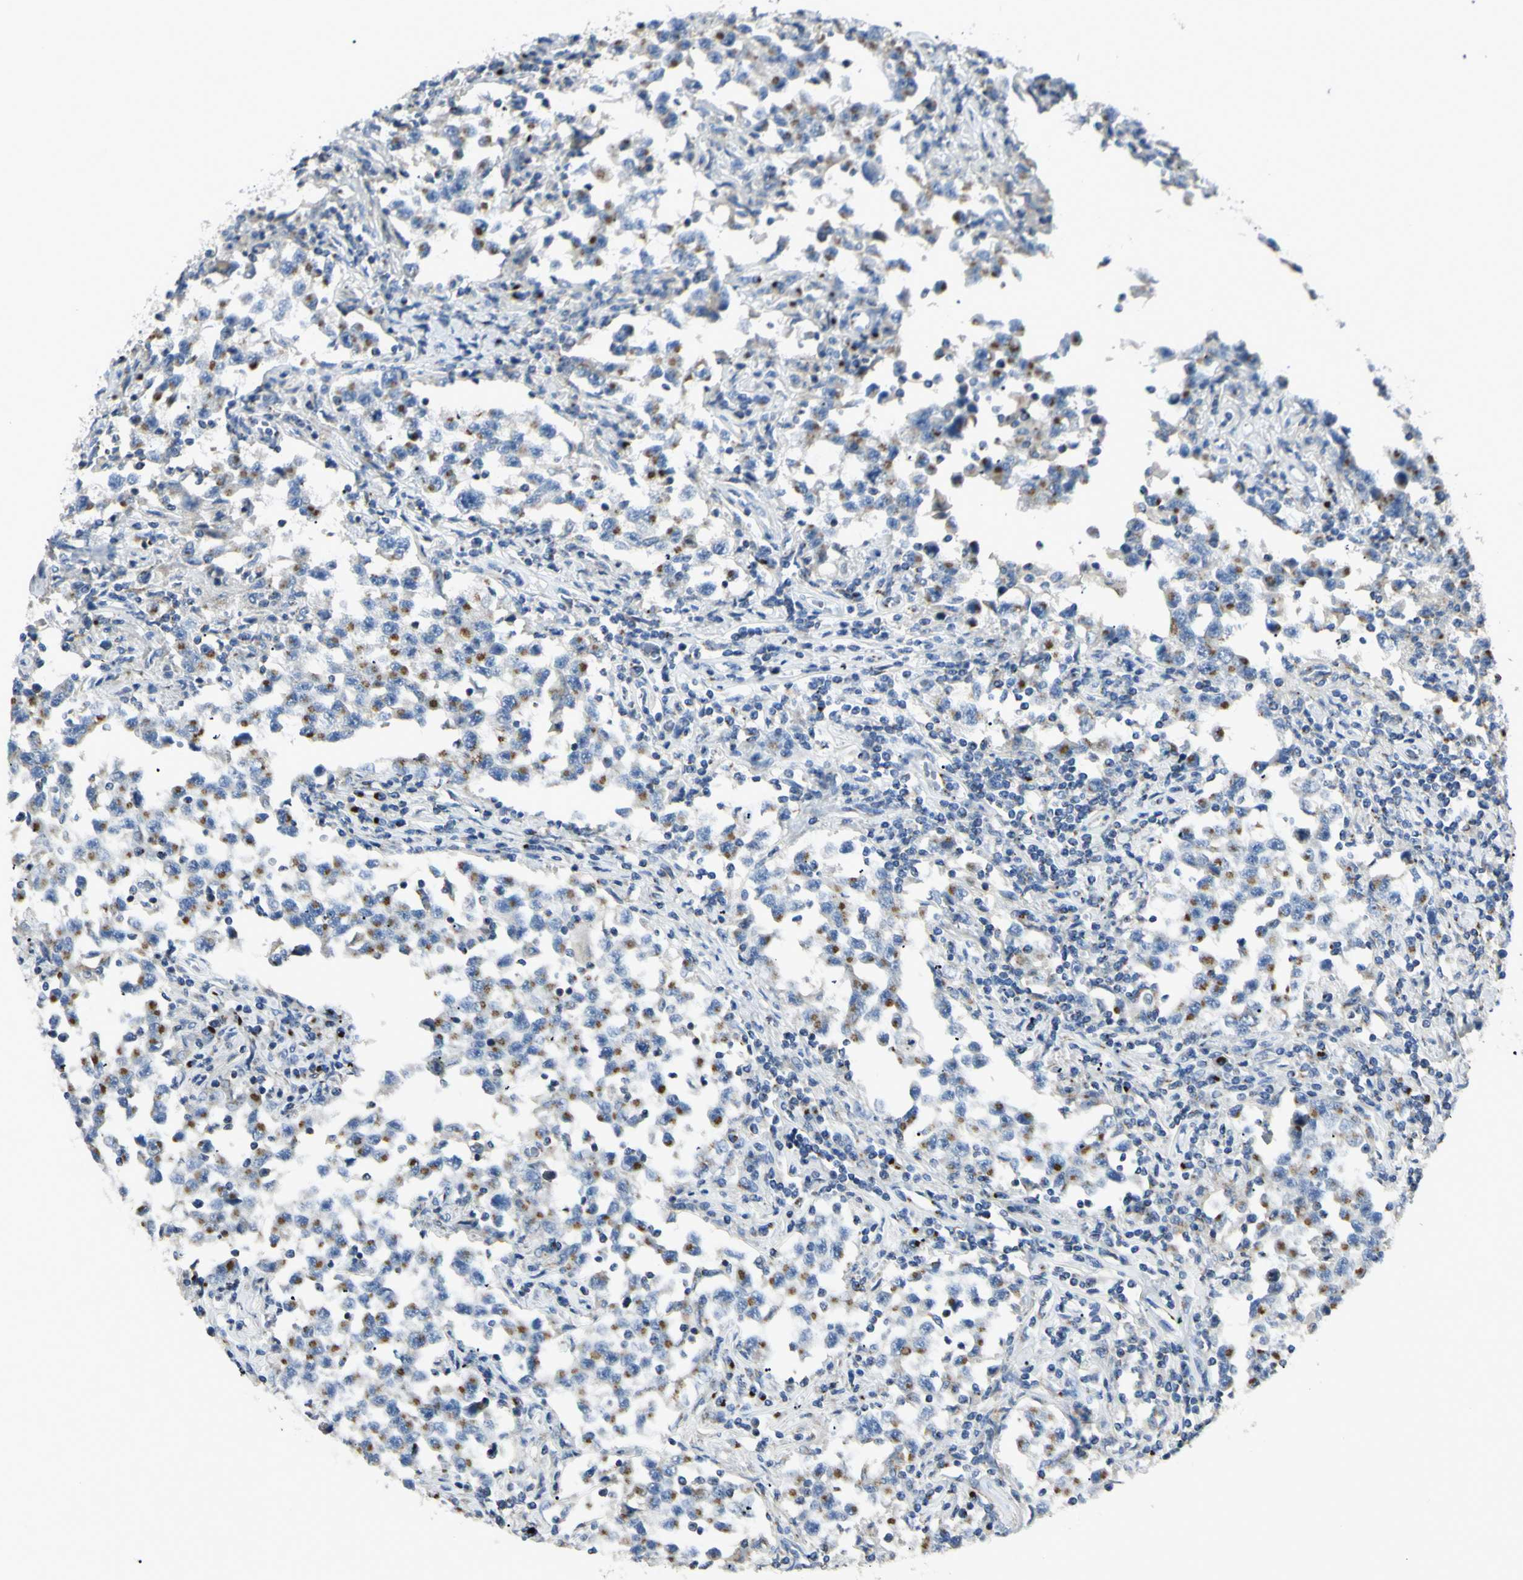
{"staining": {"intensity": "moderate", "quantity": "25%-75%", "location": "cytoplasmic/membranous"}, "tissue": "testis cancer", "cell_type": "Tumor cells", "image_type": "cancer", "snomed": [{"axis": "morphology", "description": "Carcinoma, Embryonal, NOS"}, {"axis": "topography", "description": "Testis"}], "caption": "Immunohistochemical staining of embryonal carcinoma (testis) exhibits moderate cytoplasmic/membranous protein expression in about 25%-75% of tumor cells.", "gene": "B4GALT3", "patient": {"sex": "male", "age": 21}}